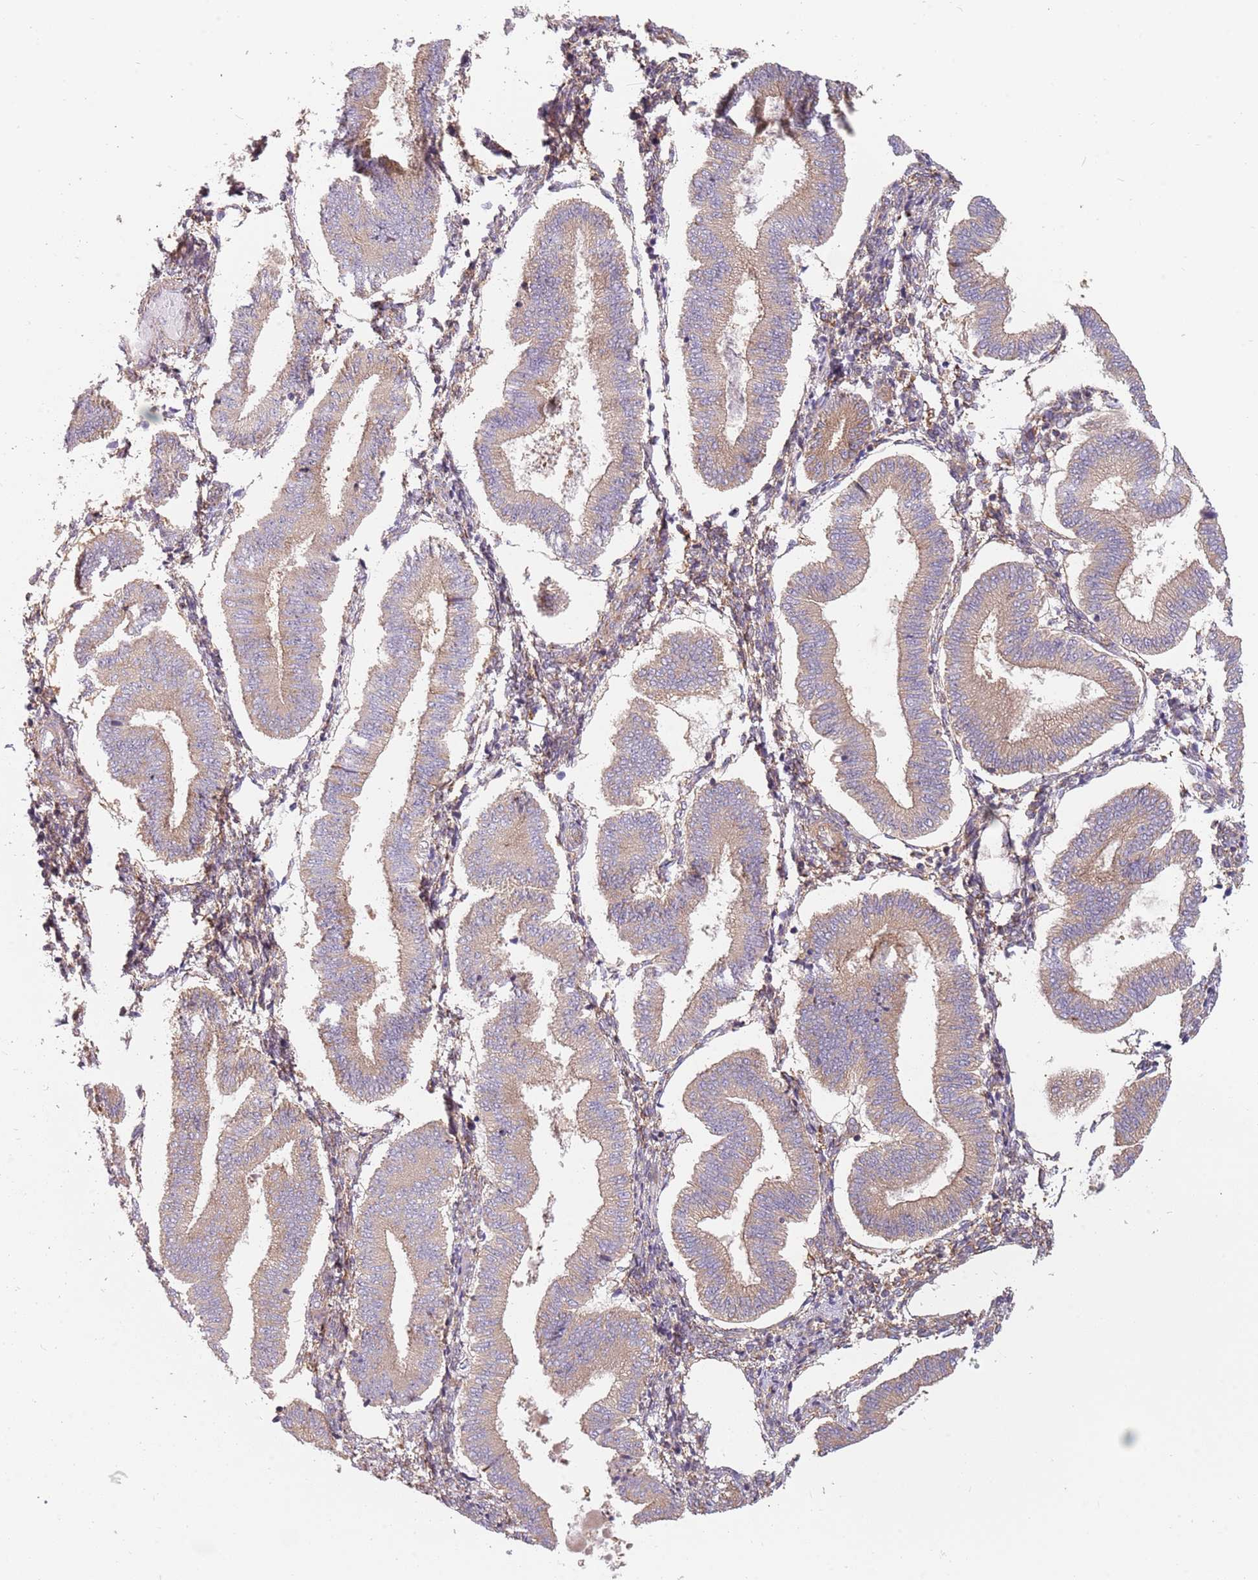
{"staining": {"intensity": "weak", "quantity": "25%-75%", "location": "cytoplasmic/membranous"}, "tissue": "endometrium", "cell_type": "Cells in endometrial stroma", "image_type": "normal", "snomed": [{"axis": "morphology", "description": "Normal tissue, NOS"}, {"axis": "topography", "description": "Endometrium"}], "caption": "Immunohistochemical staining of benign human endometrium exhibits low levels of weak cytoplasmic/membranous positivity in about 25%-75% of cells in endometrial stroma. (Brightfield microscopy of DAB IHC at high magnification).", "gene": "SPDL1", "patient": {"sex": "female", "age": 39}}